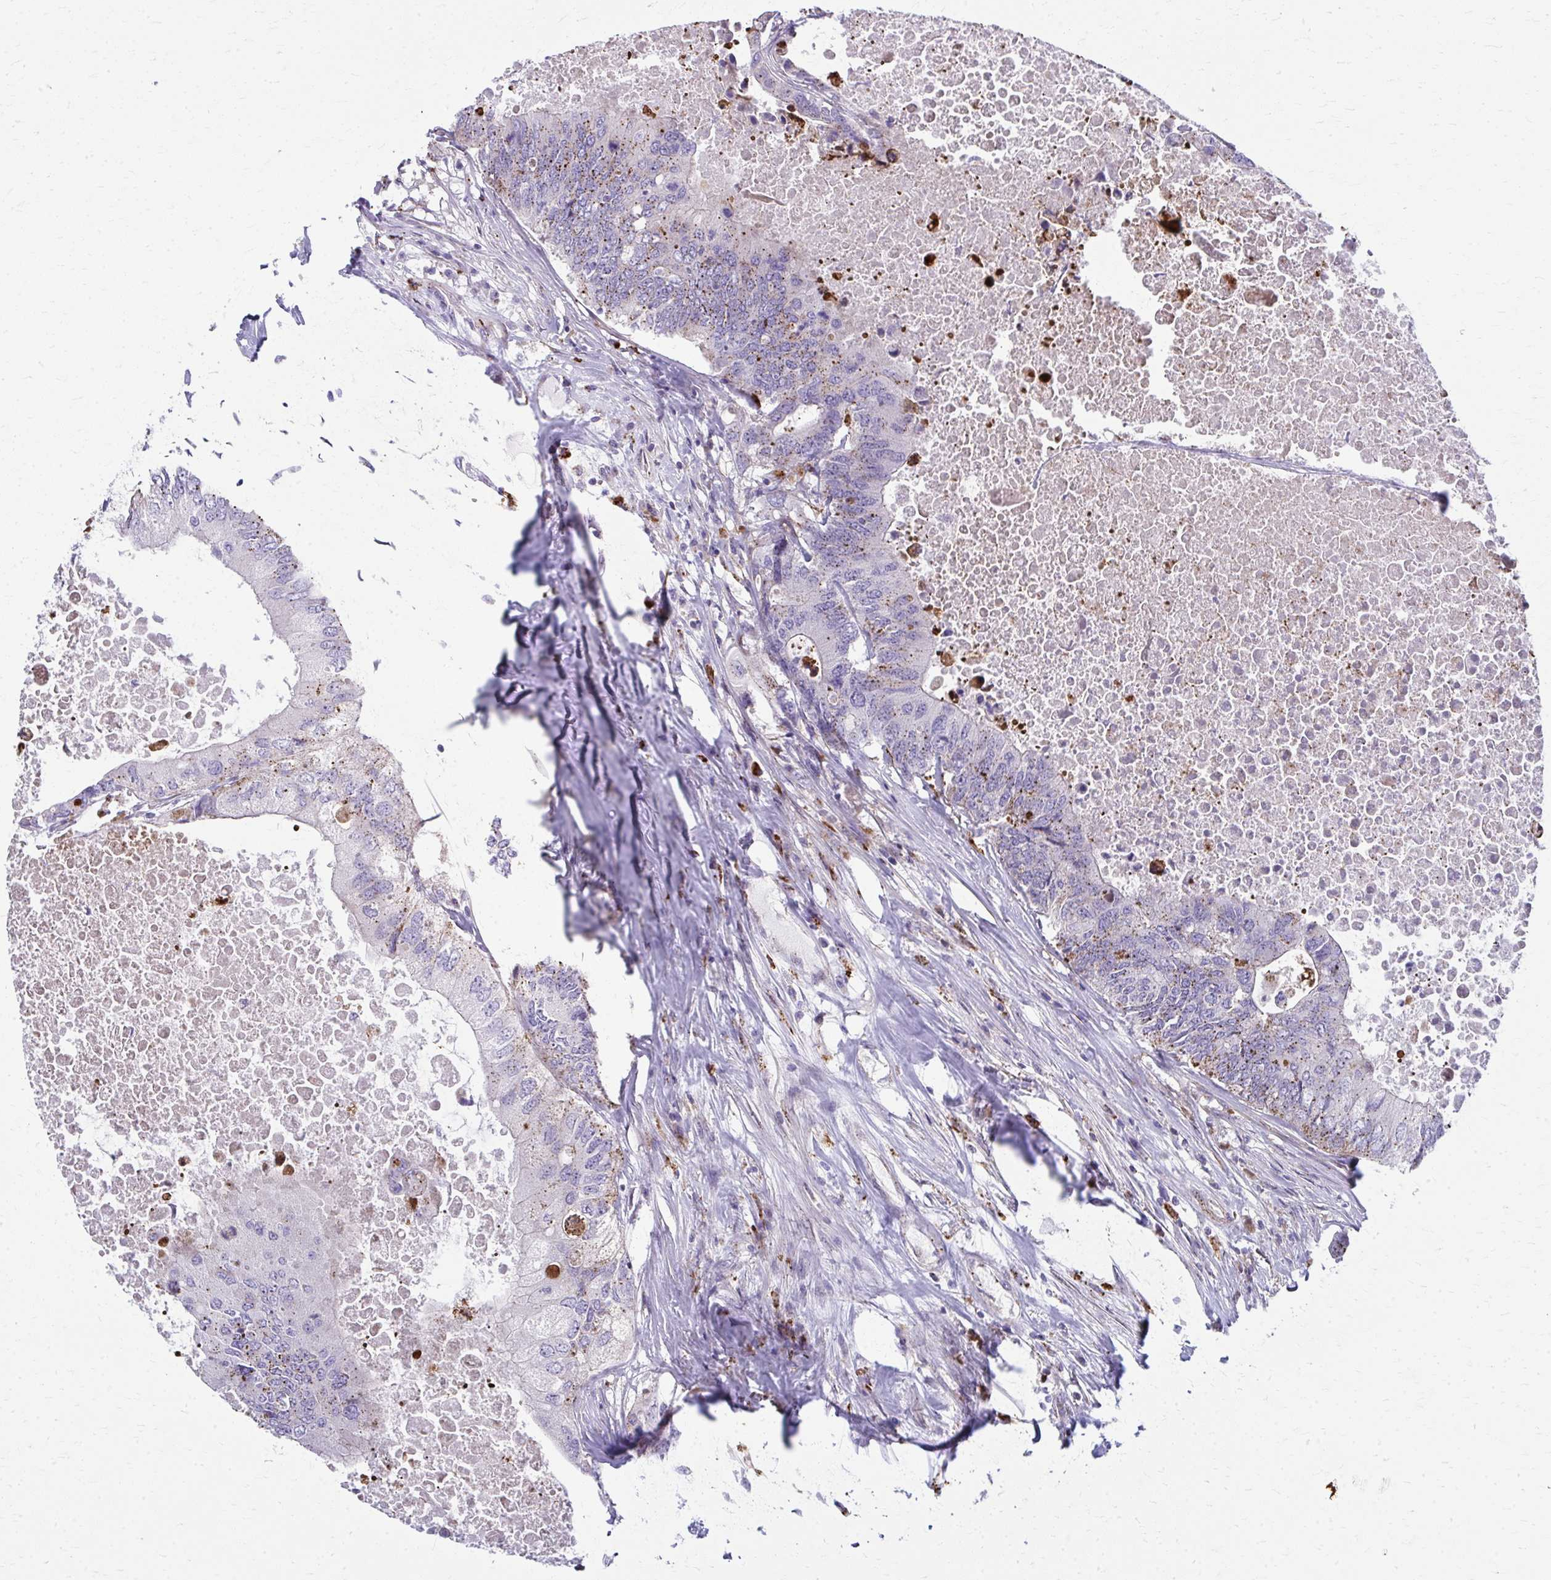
{"staining": {"intensity": "moderate", "quantity": "25%-75%", "location": "cytoplasmic/membranous"}, "tissue": "colorectal cancer", "cell_type": "Tumor cells", "image_type": "cancer", "snomed": [{"axis": "morphology", "description": "Adenocarcinoma, NOS"}, {"axis": "topography", "description": "Colon"}], "caption": "Colorectal adenocarcinoma stained with immunohistochemistry shows moderate cytoplasmic/membranous expression in about 25%-75% of tumor cells.", "gene": "LRRC4B", "patient": {"sex": "male", "age": 71}}